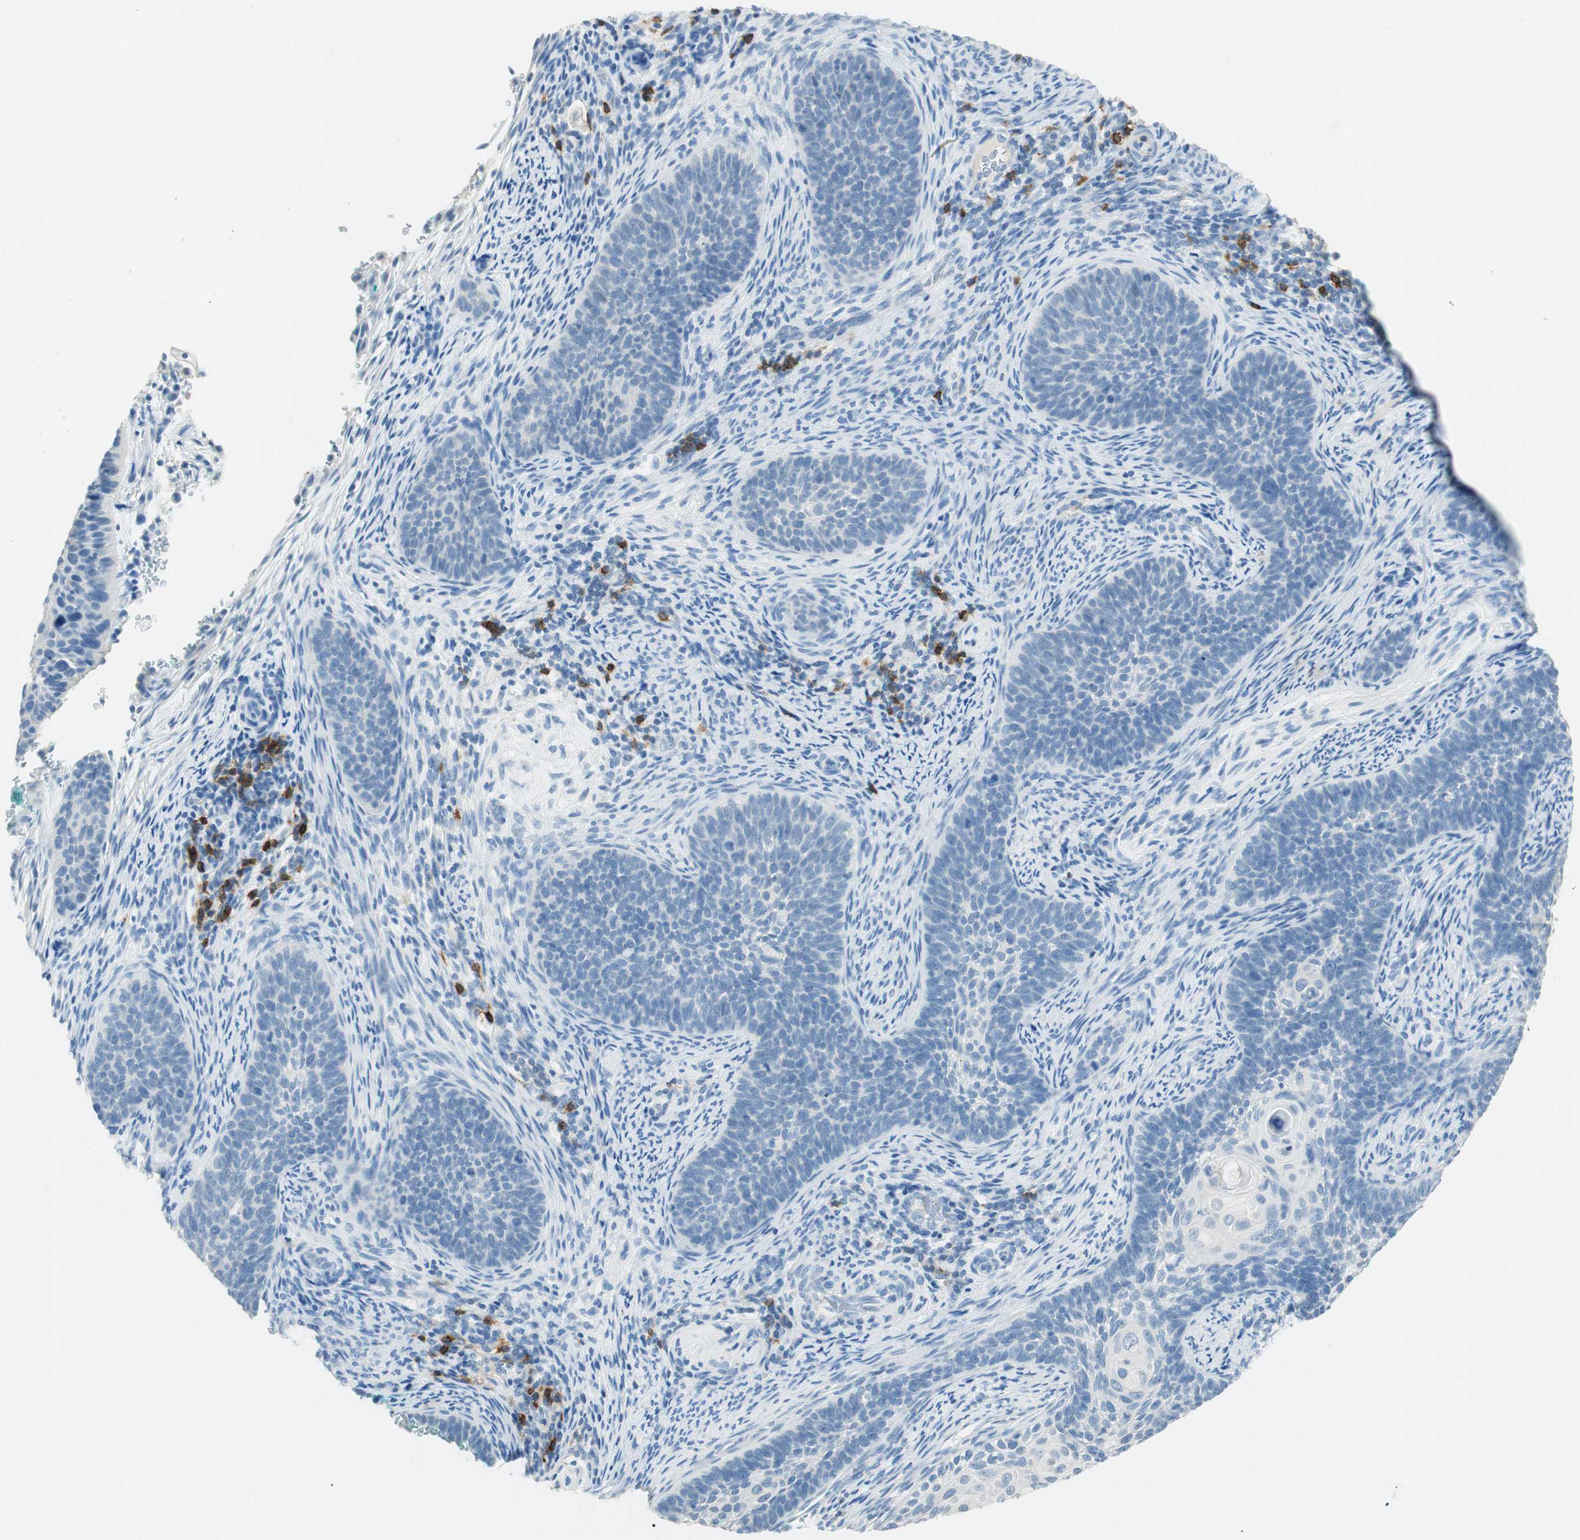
{"staining": {"intensity": "negative", "quantity": "none", "location": "none"}, "tissue": "cervical cancer", "cell_type": "Tumor cells", "image_type": "cancer", "snomed": [{"axis": "morphology", "description": "Squamous cell carcinoma, NOS"}, {"axis": "topography", "description": "Cervix"}], "caption": "The micrograph reveals no significant staining in tumor cells of cervical squamous cell carcinoma. (DAB (3,3'-diaminobenzidine) immunohistochemistry, high magnification).", "gene": "TNFRSF13C", "patient": {"sex": "female", "age": 33}}